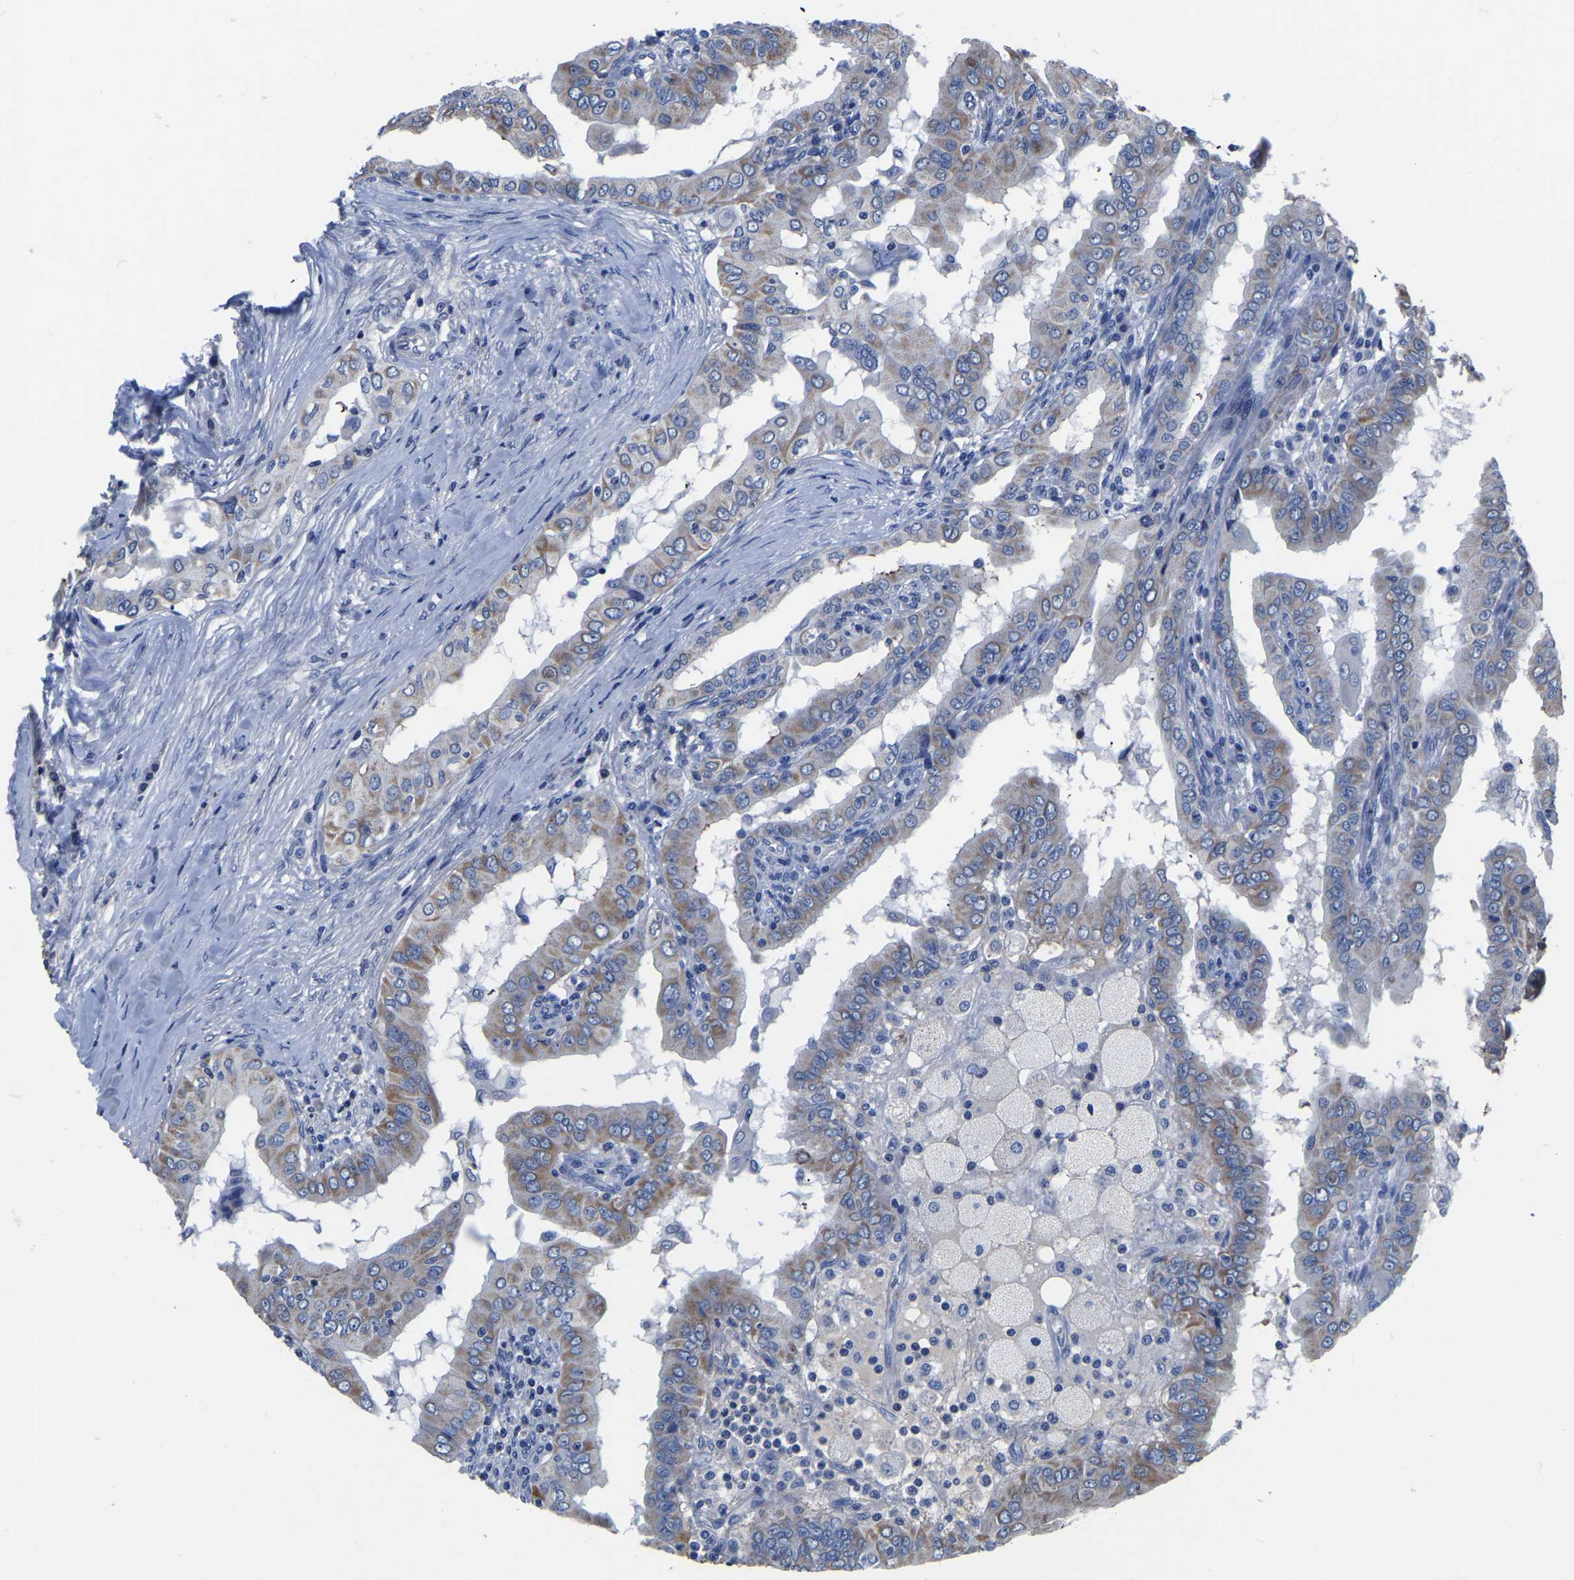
{"staining": {"intensity": "moderate", "quantity": ">75%", "location": "cytoplasmic/membranous"}, "tissue": "thyroid cancer", "cell_type": "Tumor cells", "image_type": "cancer", "snomed": [{"axis": "morphology", "description": "Papillary adenocarcinoma, NOS"}, {"axis": "topography", "description": "Thyroid gland"}], "caption": "Immunohistochemistry staining of papillary adenocarcinoma (thyroid), which reveals medium levels of moderate cytoplasmic/membranous expression in approximately >75% of tumor cells indicating moderate cytoplasmic/membranous protein staining. The staining was performed using DAB (3,3'-diaminobenzidine) (brown) for protein detection and nuclei were counterstained in hematoxylin (blue).", "gene": "FGD5", "patient": {"sex": "male", "age": 33}}